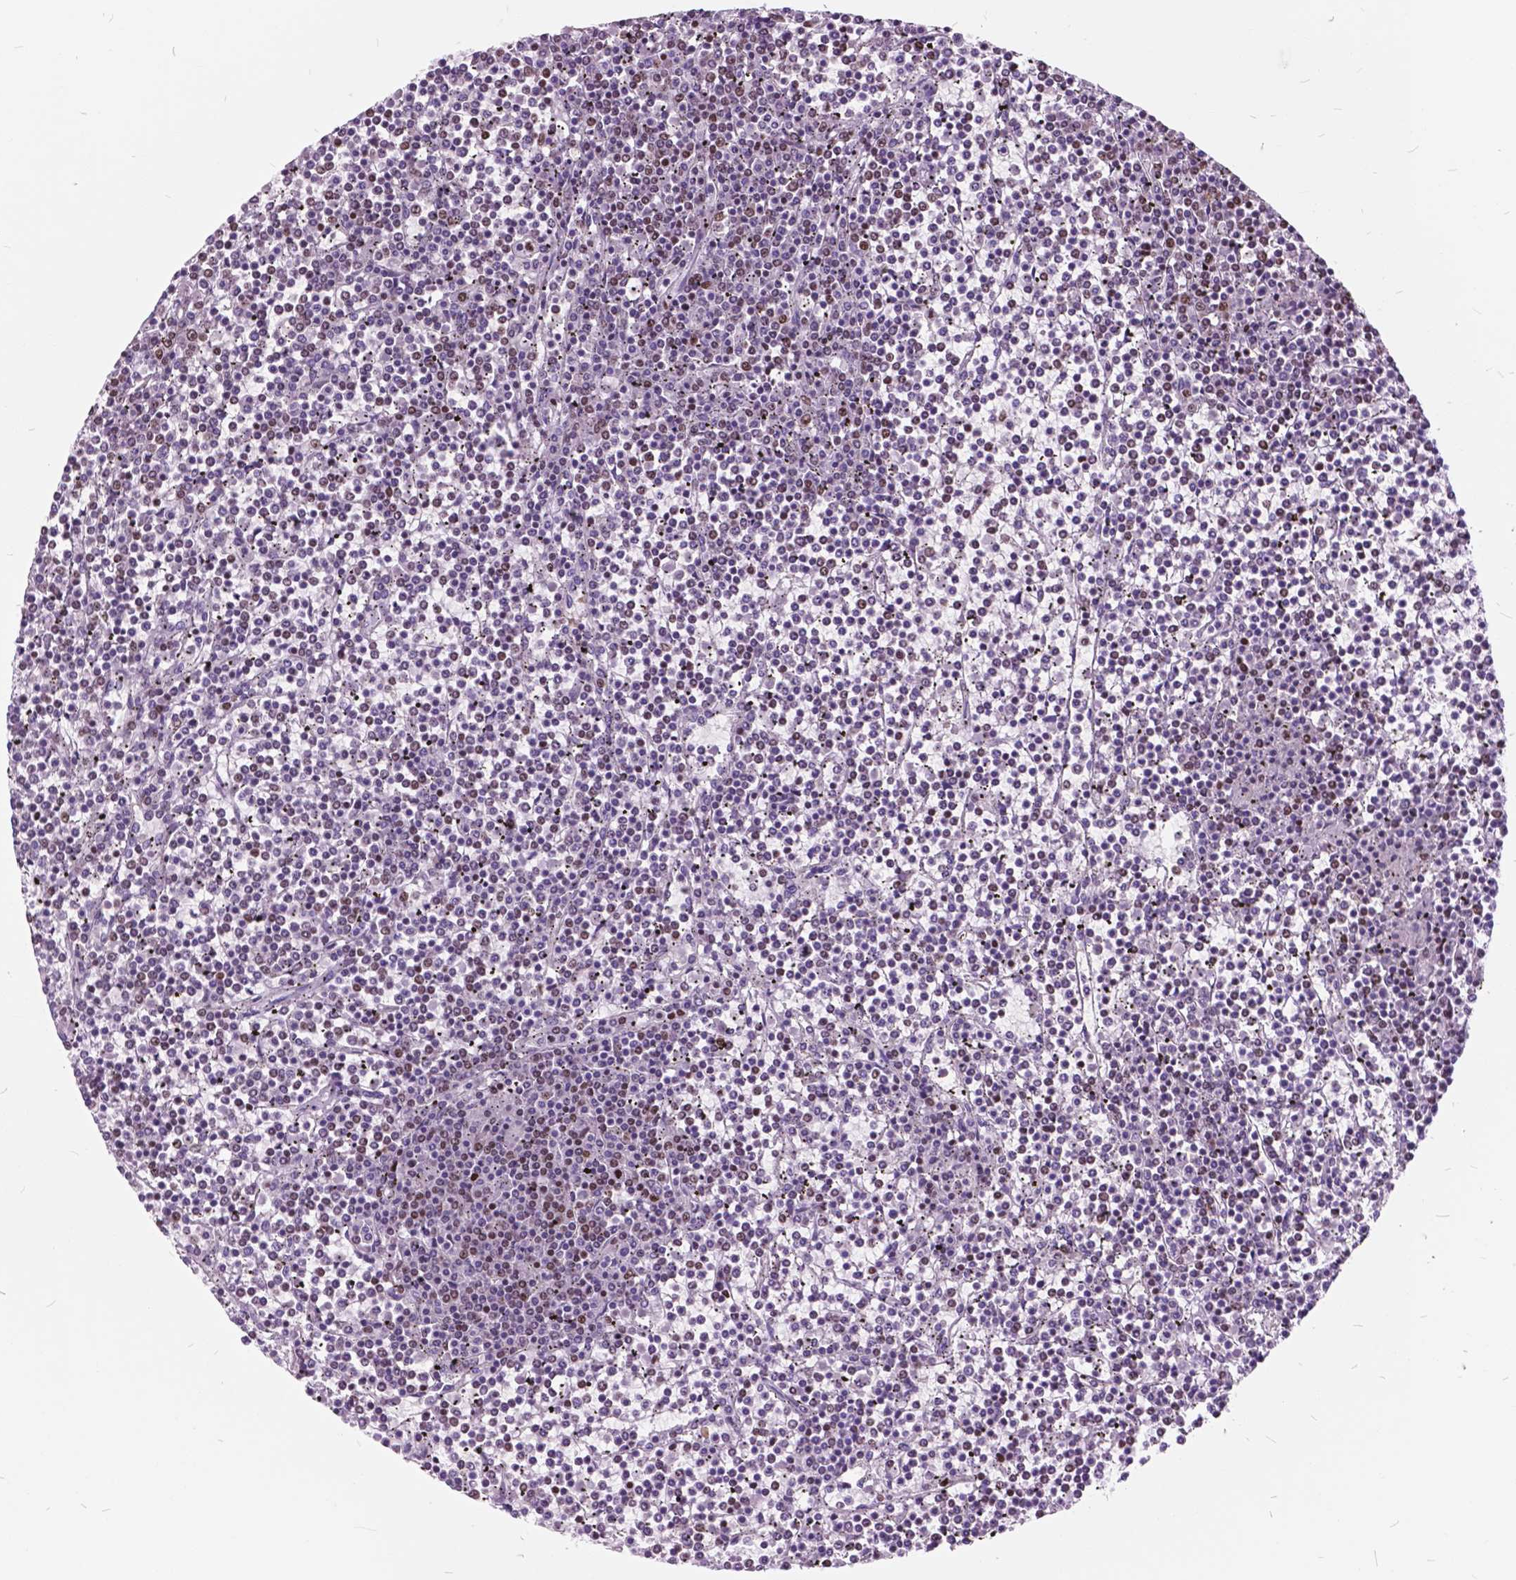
{"staining": {"intensity": "moderate", "quantity": "25%-75%", "location": "nuclear"}, "tissue": "lymphoma", "cell_type": "Tumor cells", "image_type": "cancer", "snomed": [{"axis": "morphology", "description": "Malignant lymphoma, non-Hodgkin's type, Low grade"}, {"axis": "topography", "description": "Spleen"}], "caption": "A brown stain labels moderate nuclear staining of a protein in human low-grade malignant lymphoma, non-Hodgkin's type tumor cells. The staining was performed using DAB (3,3'-diaminobenzidine) to visualize the protein expression in brown, while the nuclei were stained in blue with hematoxylin (Magnification: 20x).", "gene": "SP140", "patient": {"sex": "female", "age": 19}}